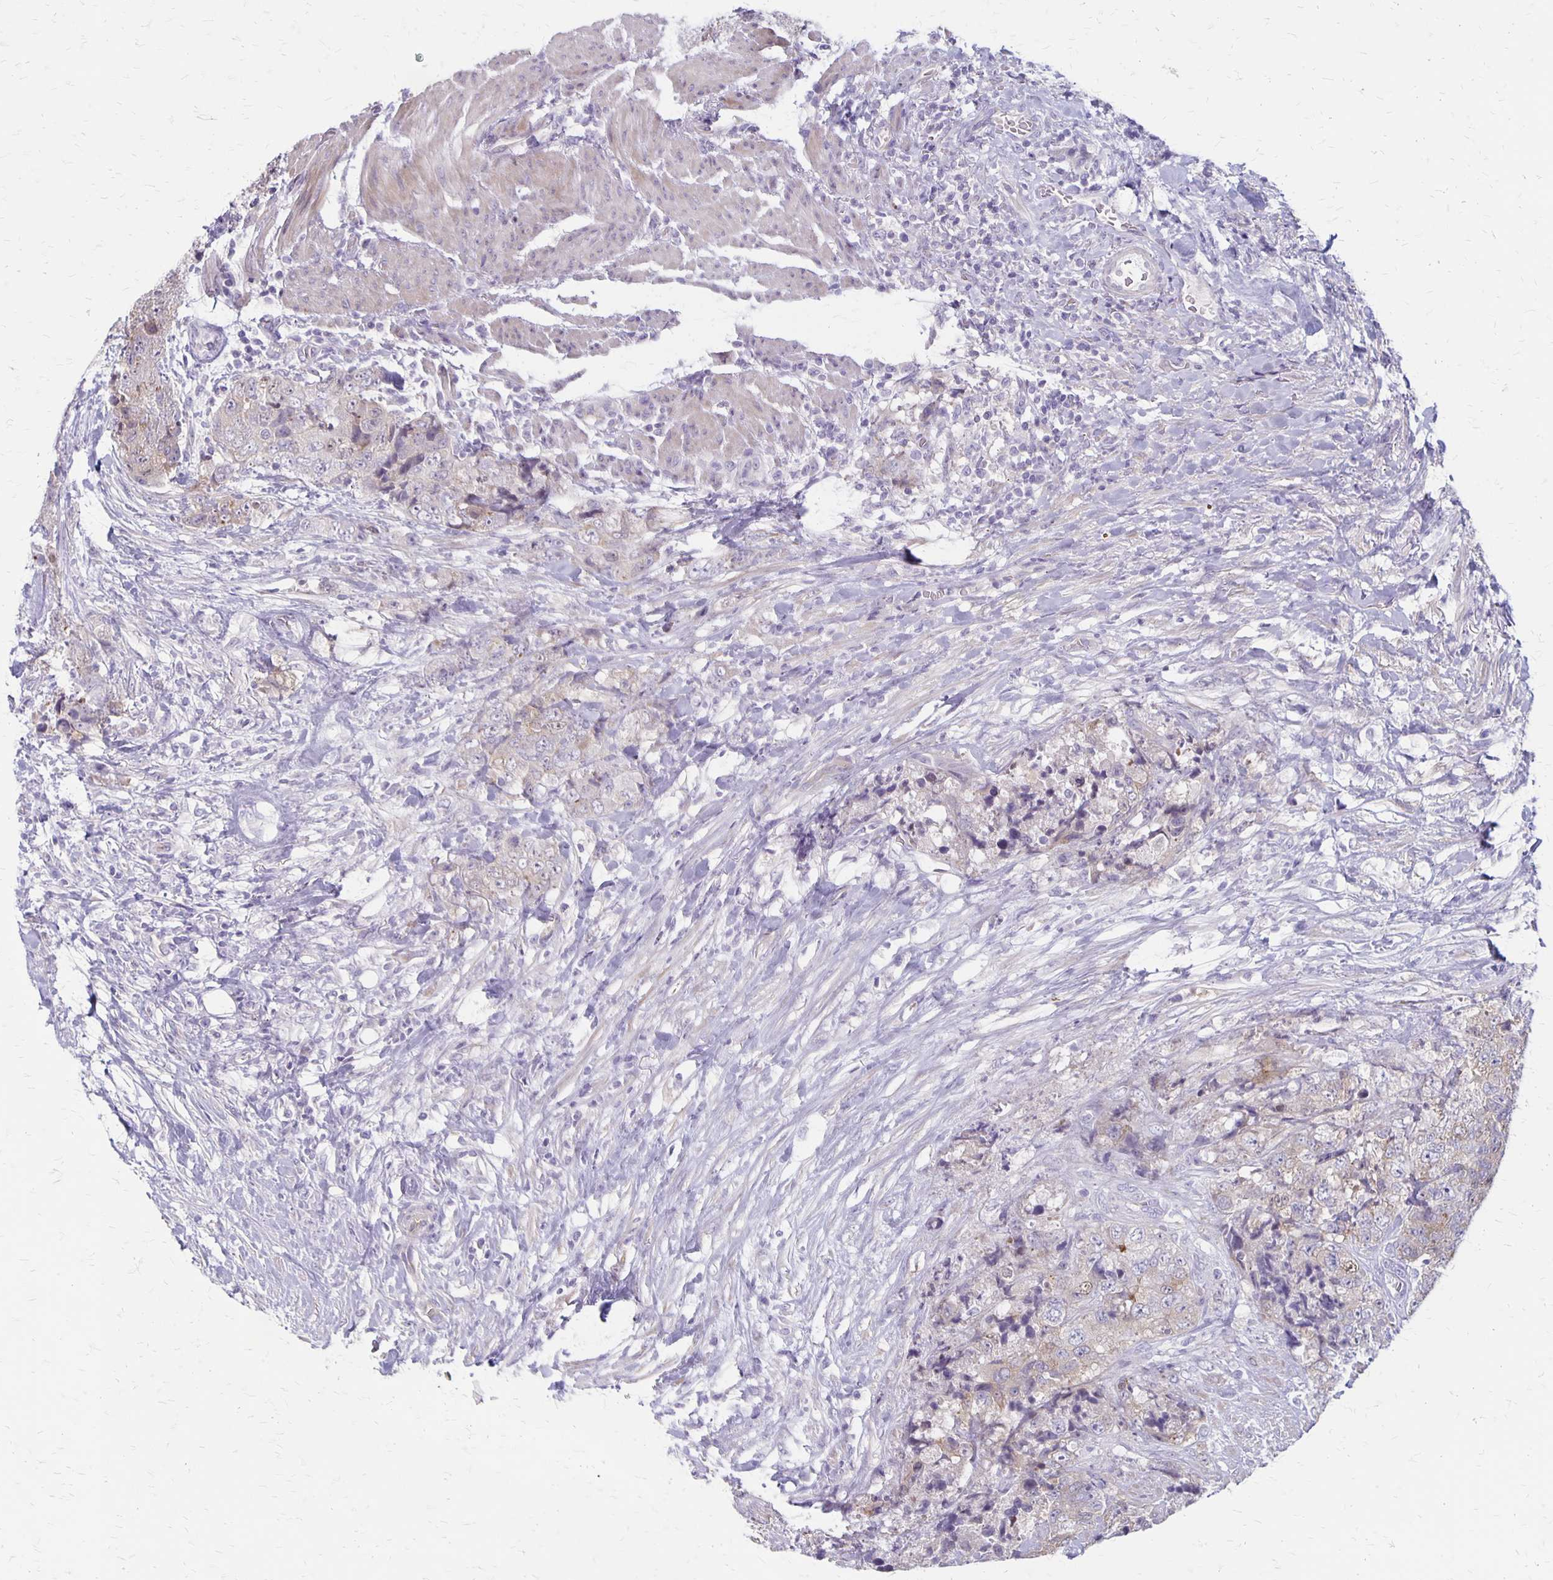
{"staining": {"intensity": "weak", "quantity": "<25%", "location": "cytoplasmic/membranous"}, "tissue": "urothelial cancer", "cell_type": "Tumor cells", "image_type": "cancer", "snomed": [{"axis": "morphology", "description": "Urothelial carcinoma, High grade"}, {"axis": "topography", "description": "Urinary bladder"}], "caption": "Photomicrograph shows no protein expression in tumor cells of urothelial cancer tissue. (IHC, brightfield microscopy, high magnification).", "gene": "HOMER1", "patient": {"sex": "female", "age": 78}}